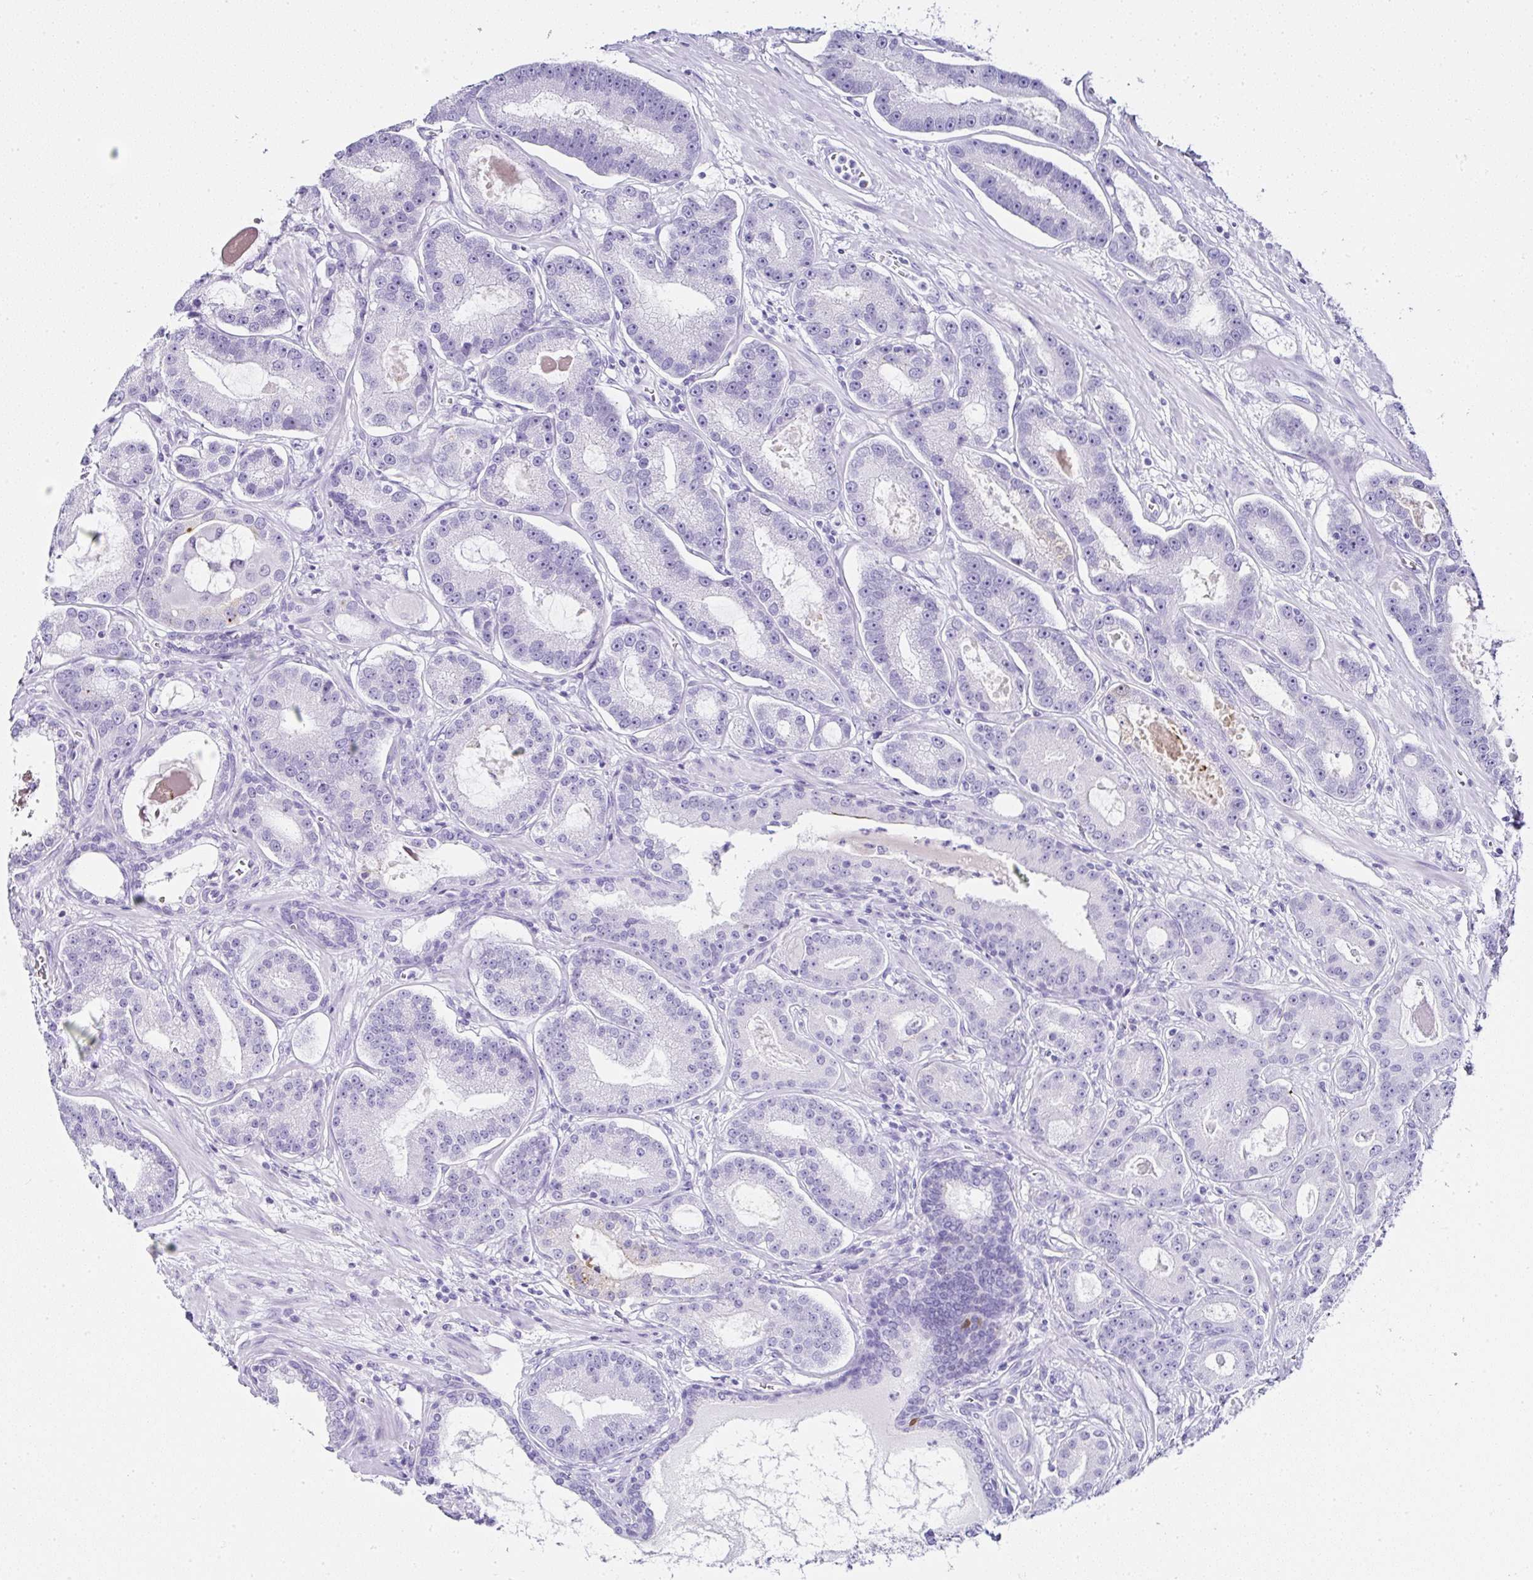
{"staining": {"intensity": "negative", "quantity": "none", "location": "none"}, "tissue": "prostate cancer", "cell_type": "Tumor cells", "image_type": "cancer", "snomed": [{"axis": "morphology", "description": "Adenocarcinoma, High grade"}, {"axis": "topography", "description": "Prostate"}], "caption": "High power microscopy photomicrograph of an immunohistochemistry (IHC) image of prostate cancer (high-grade adenocarcinoma), revealing no significant staining in tumor cells.", "gene": "SERPINB3", "patient": {"sex": "male", "age": 65}}